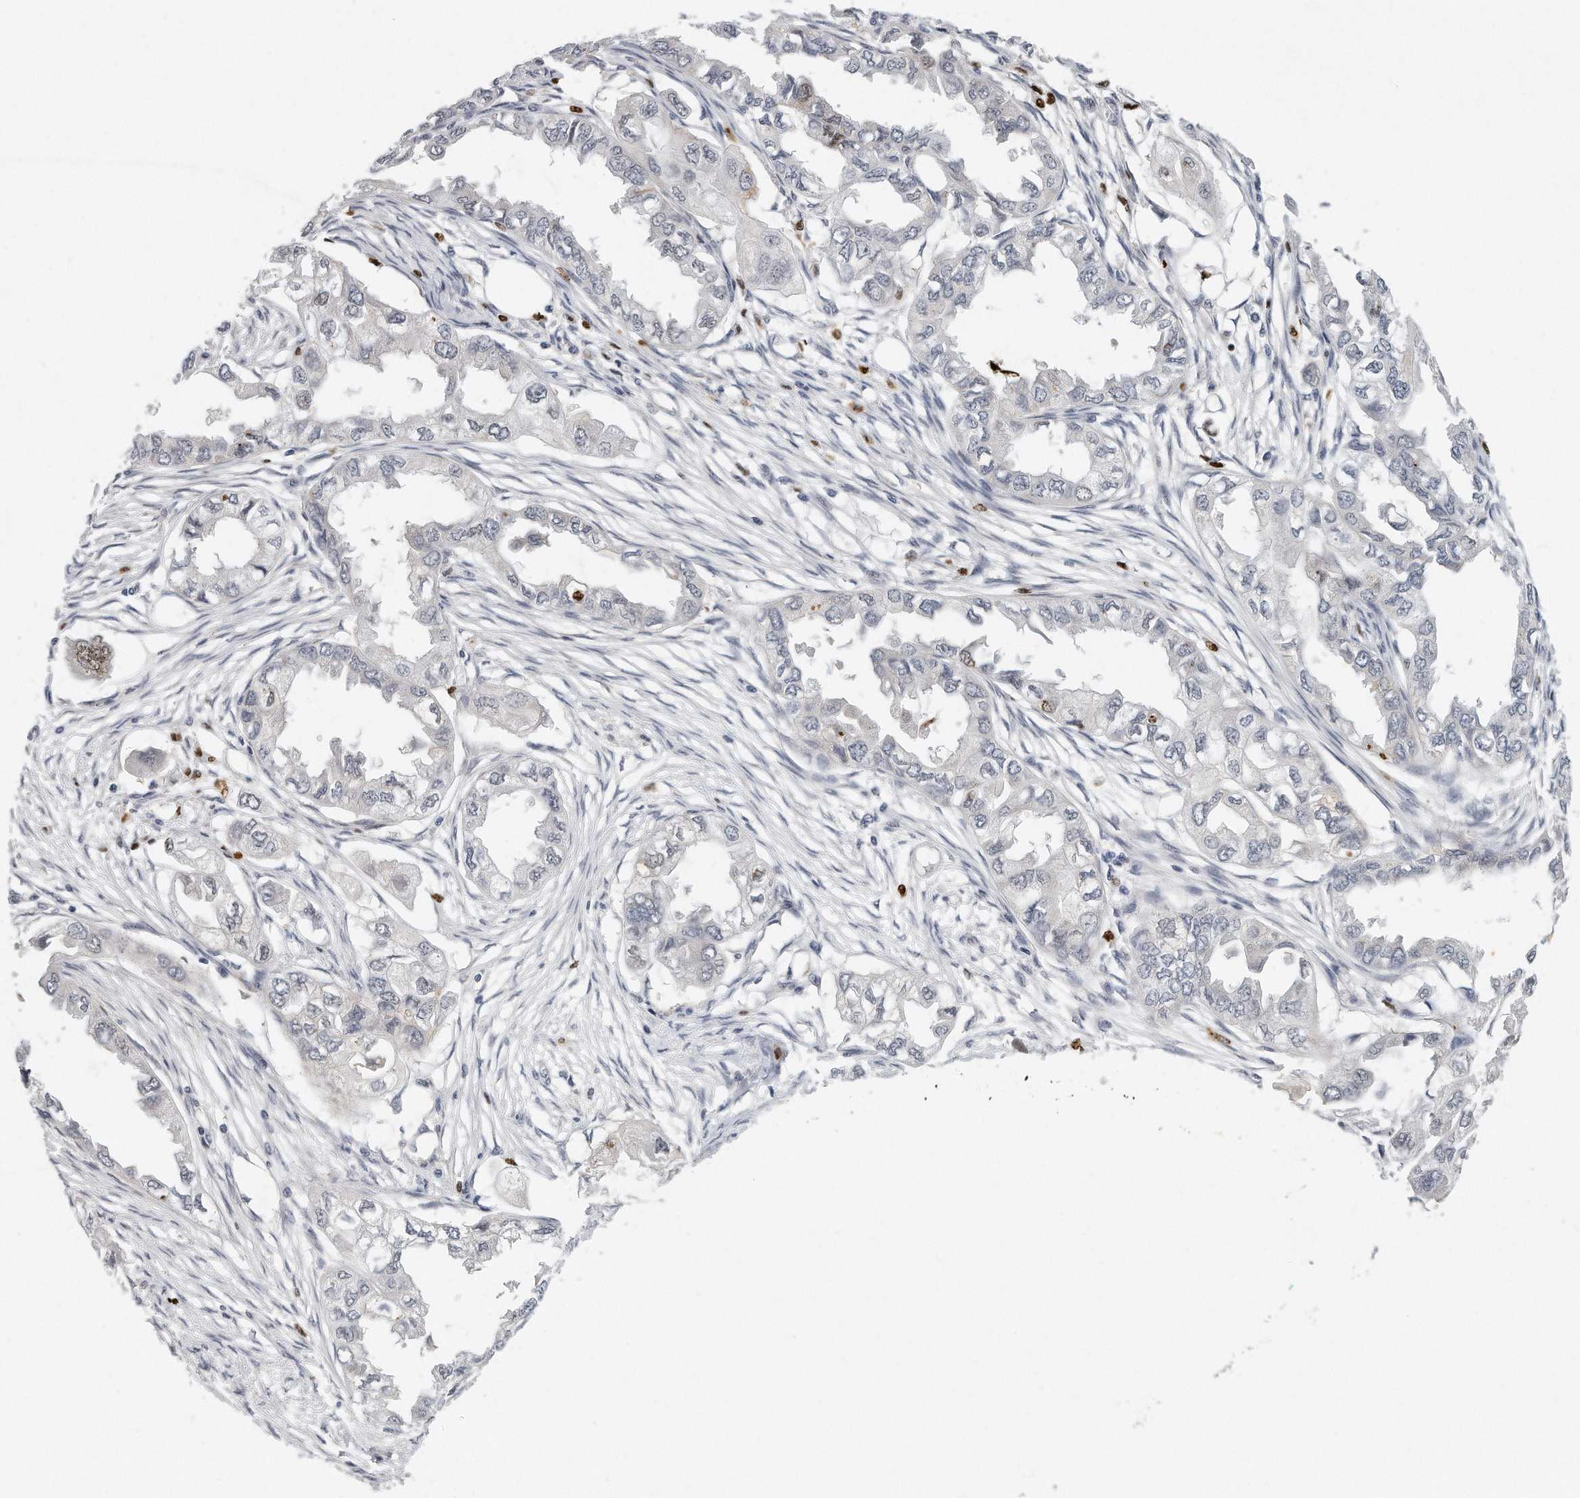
{"staining": {"intensity": "weak", "quantity": "<25%", "location": "nuclear"}, "tissue": "endometrial cancer", "cell_type": "Tumor cells", "image_type": "cancer", "snomed": [{"axis": "morphology", "description": "Adenocarcinoma, NOS"}, {"axis": "topography", "description": "Endometrium"}], "caption": "DAB immunohistochemical staining of endometrial adenocarcinoma displays no significant staining in tumor cells.", "gene": "CTBP2", "patient": {"sex": "female", "age": 67}}